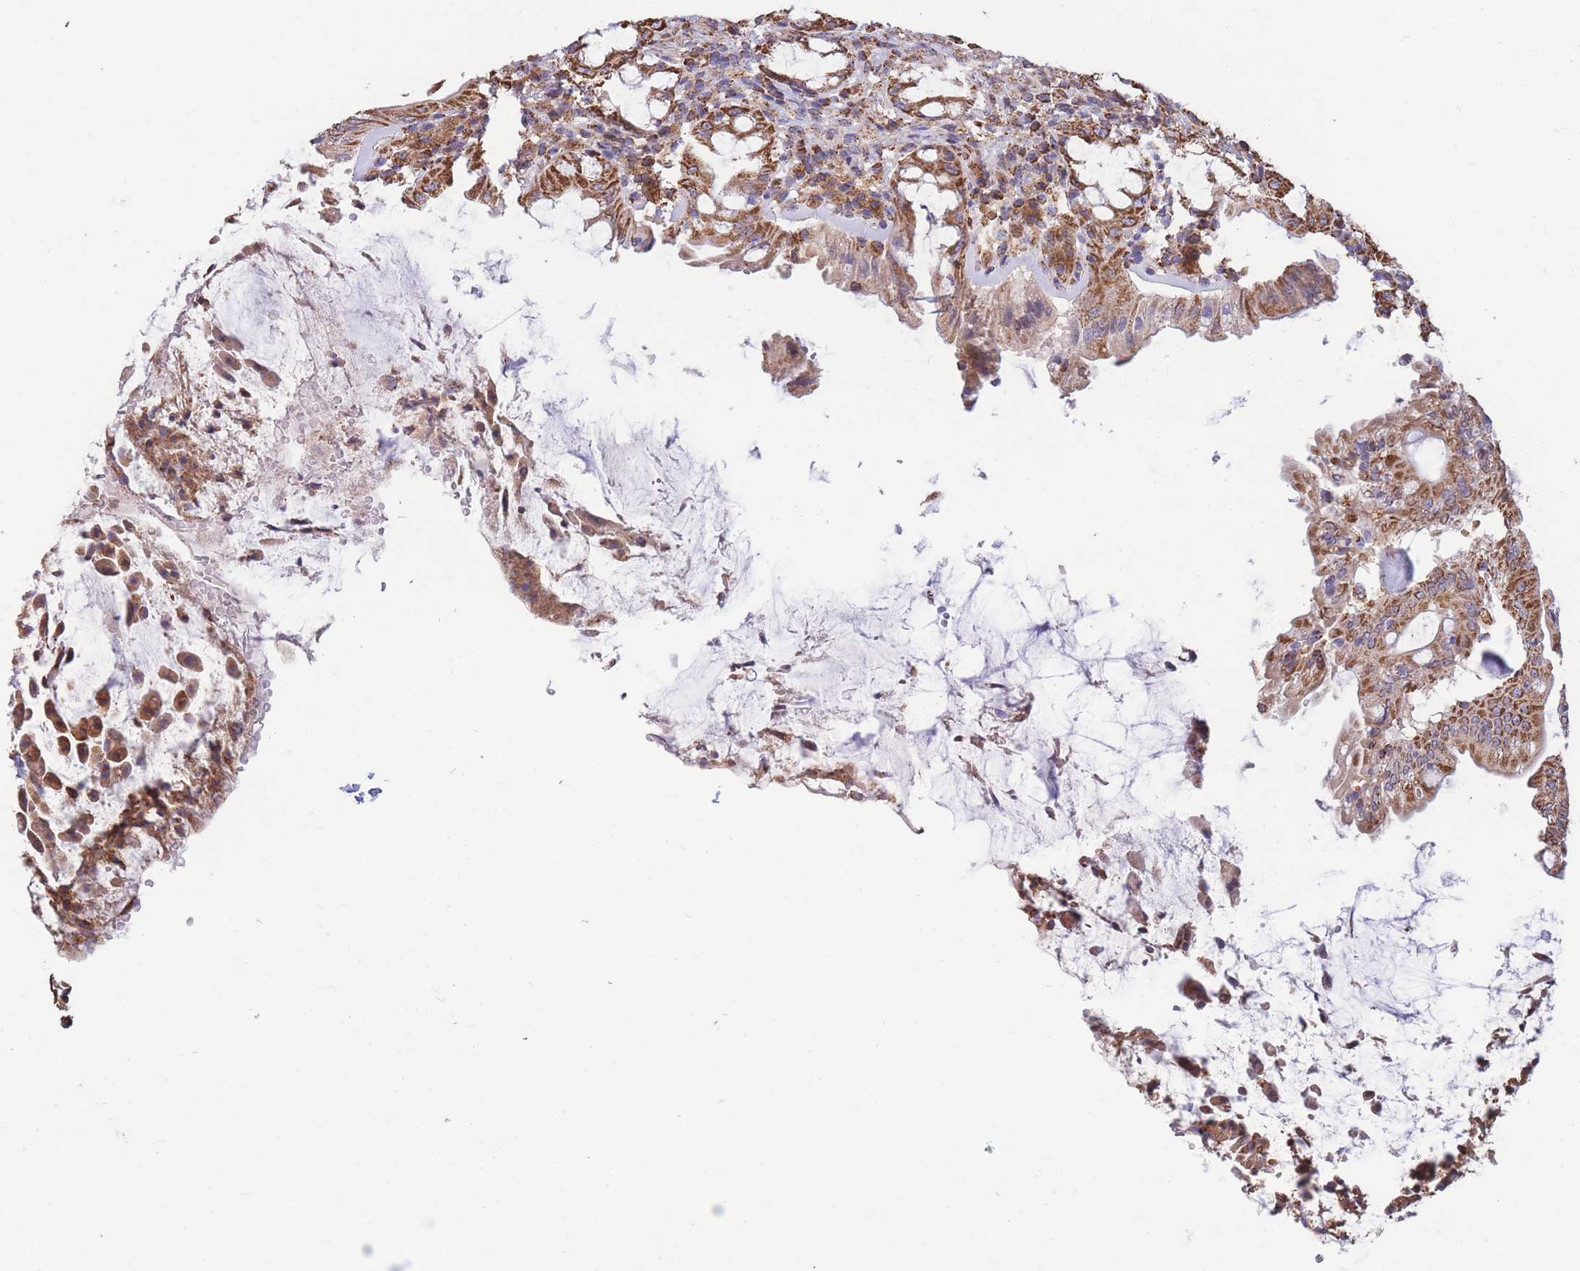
{"staining": {"intensity": "strong", "quantity": ">75%", "location": "cytoplasmic/membranous"}, "tissue": "rectum", "cell_type": "Glandular cells", "image_type": "normal", "snomed": [{"axis": "morphology", "description": "Normal tissue, NOS"}, {"axis": "topography", "description": "Rectum"}], "caption": "Immunohistochemical staining of normal rectum shows >75% levels of strong cytoplasmic/membranous protein staining in approximately >75% of glandular cells. (Stains: DAB in brown, nuclei in blue, Microscopy: brightfield microscopy at high magnification).", "gene": "FKBP8", "patient": {"sex": "female", "age": 57}}